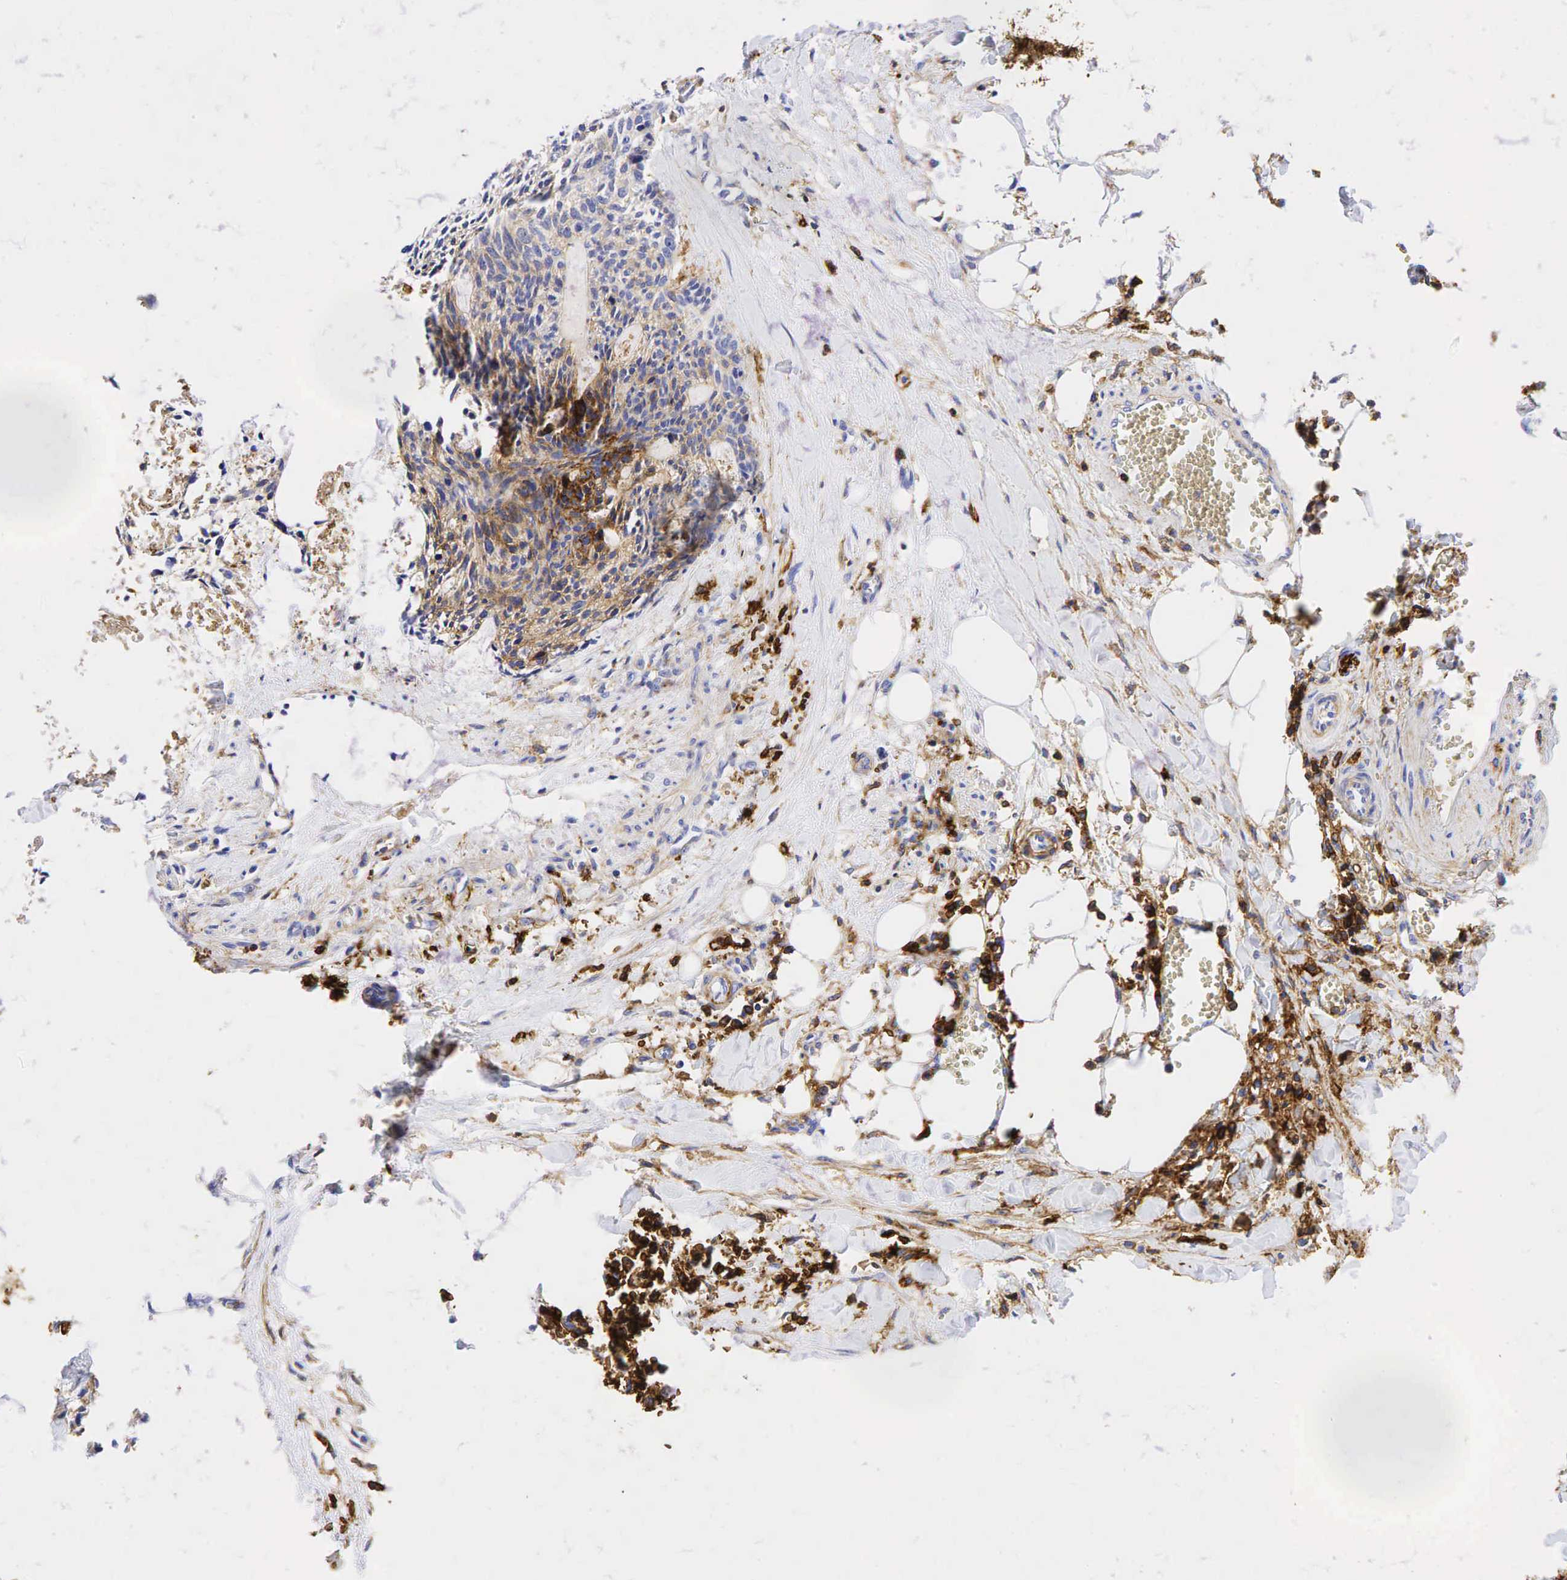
{"staining": {"intensity": "weak", "quantity": "25%-75%", "location": "cytoplasmic/membranous"}, "tissue": "head and neck cancer", "cell_type": "Tumor cells", "image_type": "cancer", "snomed": [{"axis": "morphology", "description": "Squamous cell carcinoma, NOS"}, {"axis": "topography", "description": "Salivary gland"}, {"axis": "topography", "description": "Head-Neck"}], "caption": "Protein staining by immunohistochemistry displays weak cytoplasmic/membranous staining in approximately 25%-75% of tumor cells in head and neck cancer.", "gene": "CD44", "patient": {"sex": "male", "age": 70}}